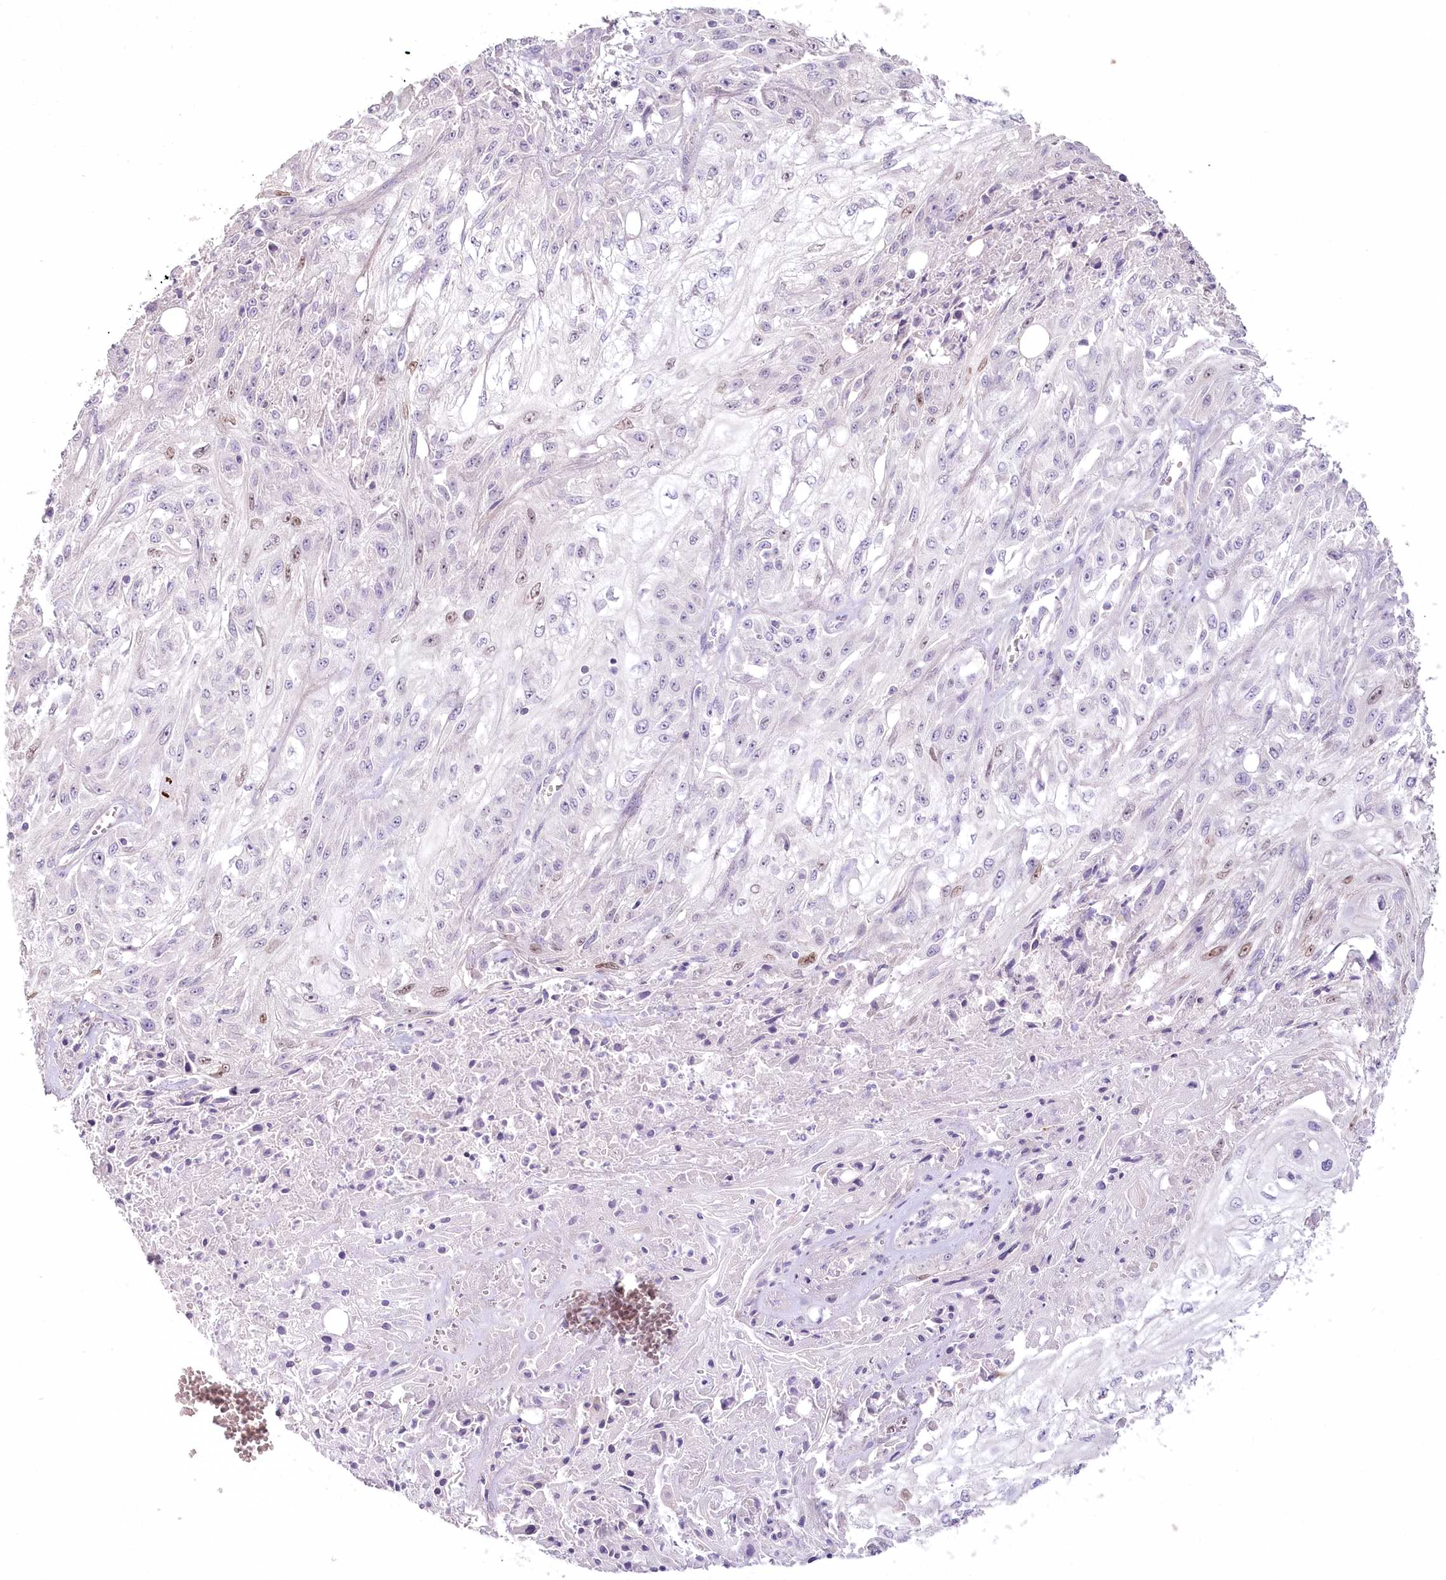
{"staining": {"intensity": "weak", "quantity": "<25%", "location": "nuclear"}, "tissue": "skin cancer", "cell_type": "Tumor cells", "image_type": "cancer", "snomed": [{"axis": "morphology", "description": "Squamous cell carcinoma, NOS"}, {"axis": "morphology", "description": "Squamous cell carcinoma, metastatic, NOS"}, {"axis": "topography", "description": "Skin"}, {"axis": "topography", "description": "Lymph node"}], "caption": "A micrograph of human skin cancer is negative for staining in tumor cells. The staining is performed using DAB brown chromogen with nuclei counter-stained in using hematoxylin.", "gene": "USP11", "patient": {"sex": "male", "age": 75}}